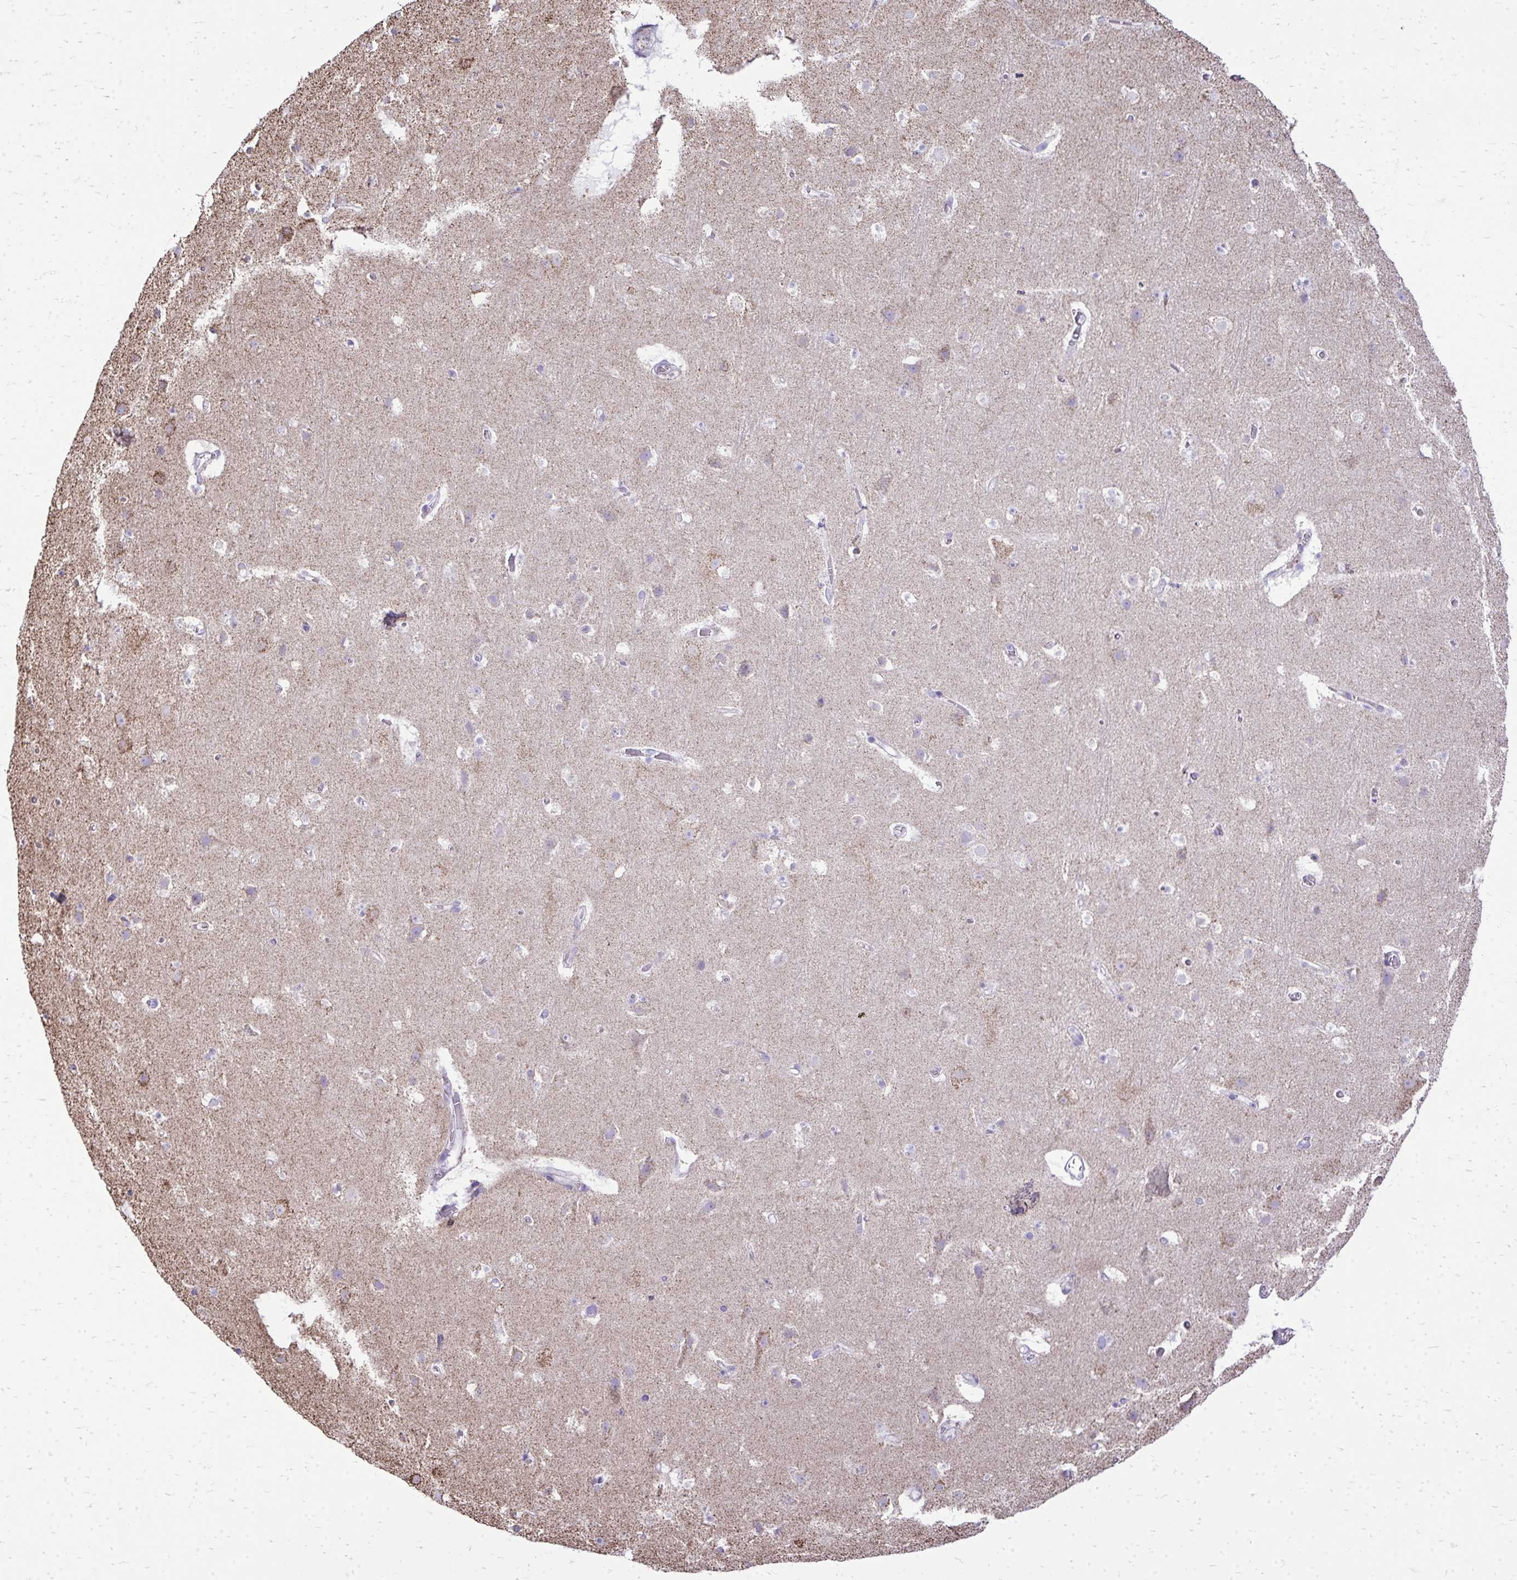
{"staining": {"intensity": "weak", "quantity": "<25%", "location": "cytoplasmic/membranous"}, "tissue": "cerebral cortex", "cell_type": "Endothelial cells", "image_type": "normal", "snomed": [{"axis": "morphology", "description": "Normal tissue, NOS"}, {"axis": "topography", "description": "Cerebral cortex"}], "caption": "An immunohistochemistry image of benign cerebral cortex is shown. There is no staining in endothelial cells of cerebral cortex. Nuclei are stained in blue.", "gene": "MPZL2", "patient": {"sex": "female", "age": 42}}